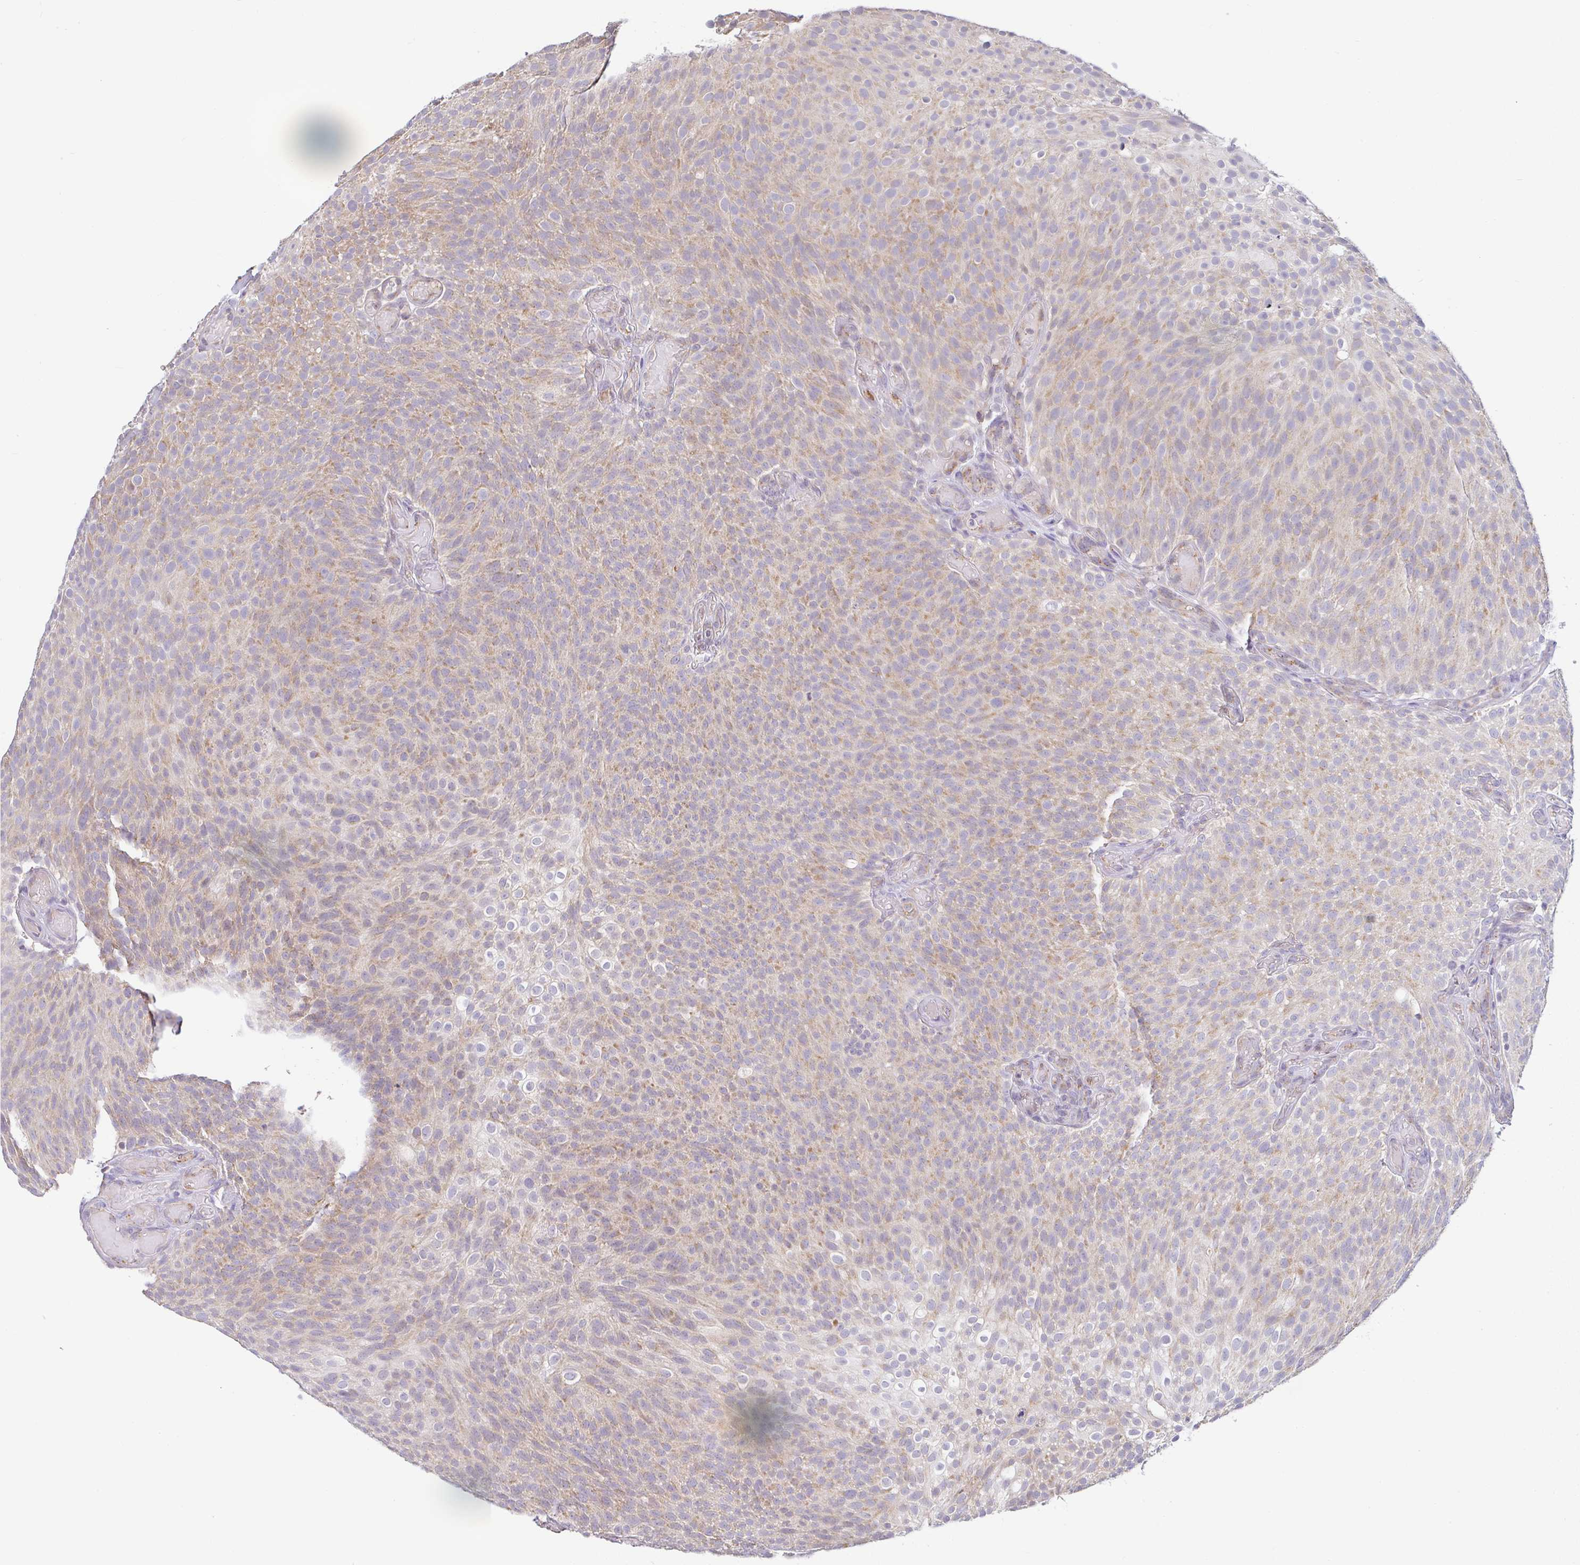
{"staining": {"intensity": "weak", "quantity": "25%-75%", "location": "cytoplasmic/membranous"}, "tissue": "urothelial cancer", "cell_type": "Tumor cells", "image_type": "cancer", "snomed": [{"axis": "morphology", "description": "Urothelial carcinoma, Low grade"}, {"axis": "topography", "description": "Urinary bladder"}], "caption": "The image shows immunohistochemical staining of urothelial cancer. There is weak cytoplasmic/membranous expression is seen in approximately 25%-75% of tumor cells.", "gene": "PLCD4", "patient": {"sex": "male", "age": 78}}